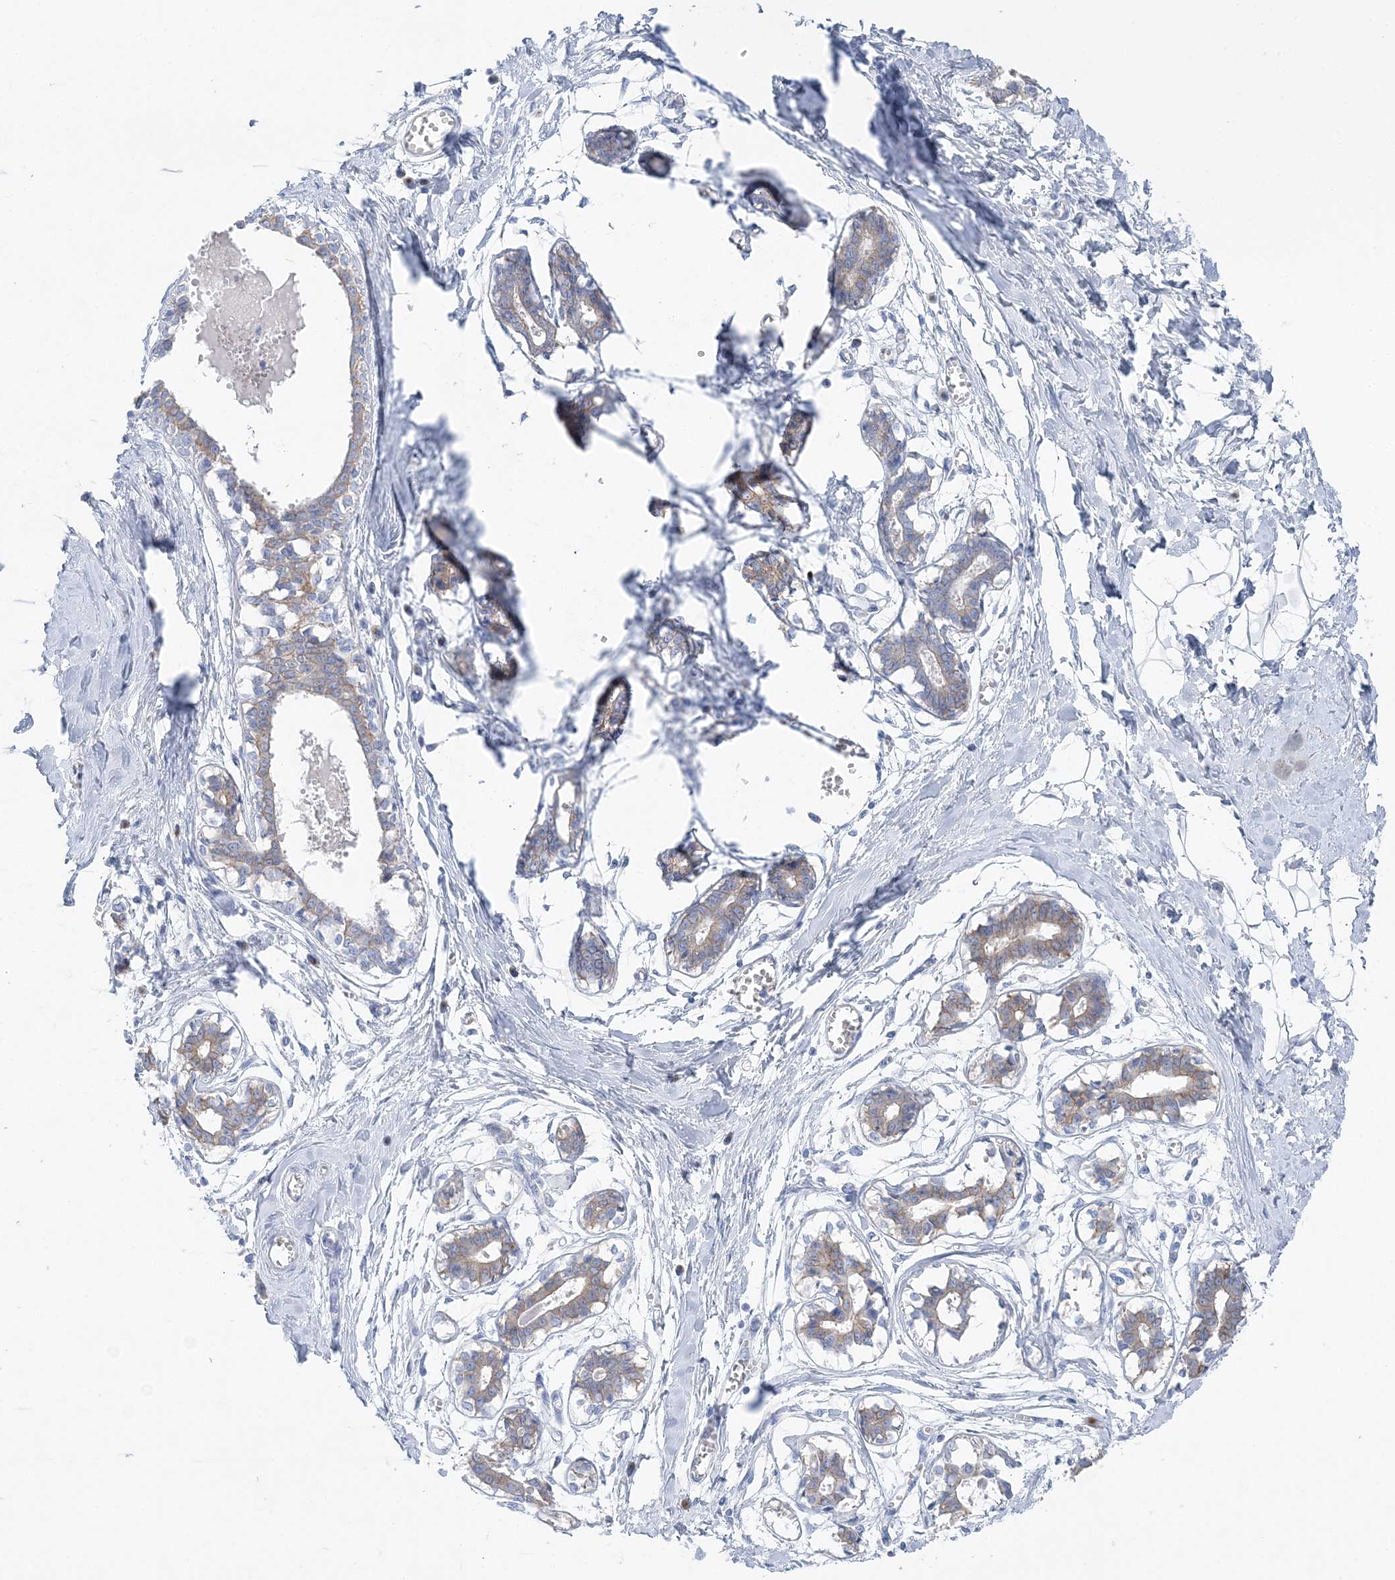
{"staining": {"intensity": "negative", "quantity": "none", "location": "none"}, "tissue": "breast", "cell_type": "Adipocytes", "image_type": "normal", "snomed": [{"axis": "morphology", "description": "Normal tissue, NOS"}, {"axis": "topography", "description": "Breast"}], "caption": "The histopathology image shows no significant staining in adipocytes of breast.", "gene": "SLC5A6", "patient": {"sex": "female", "age": 27}}